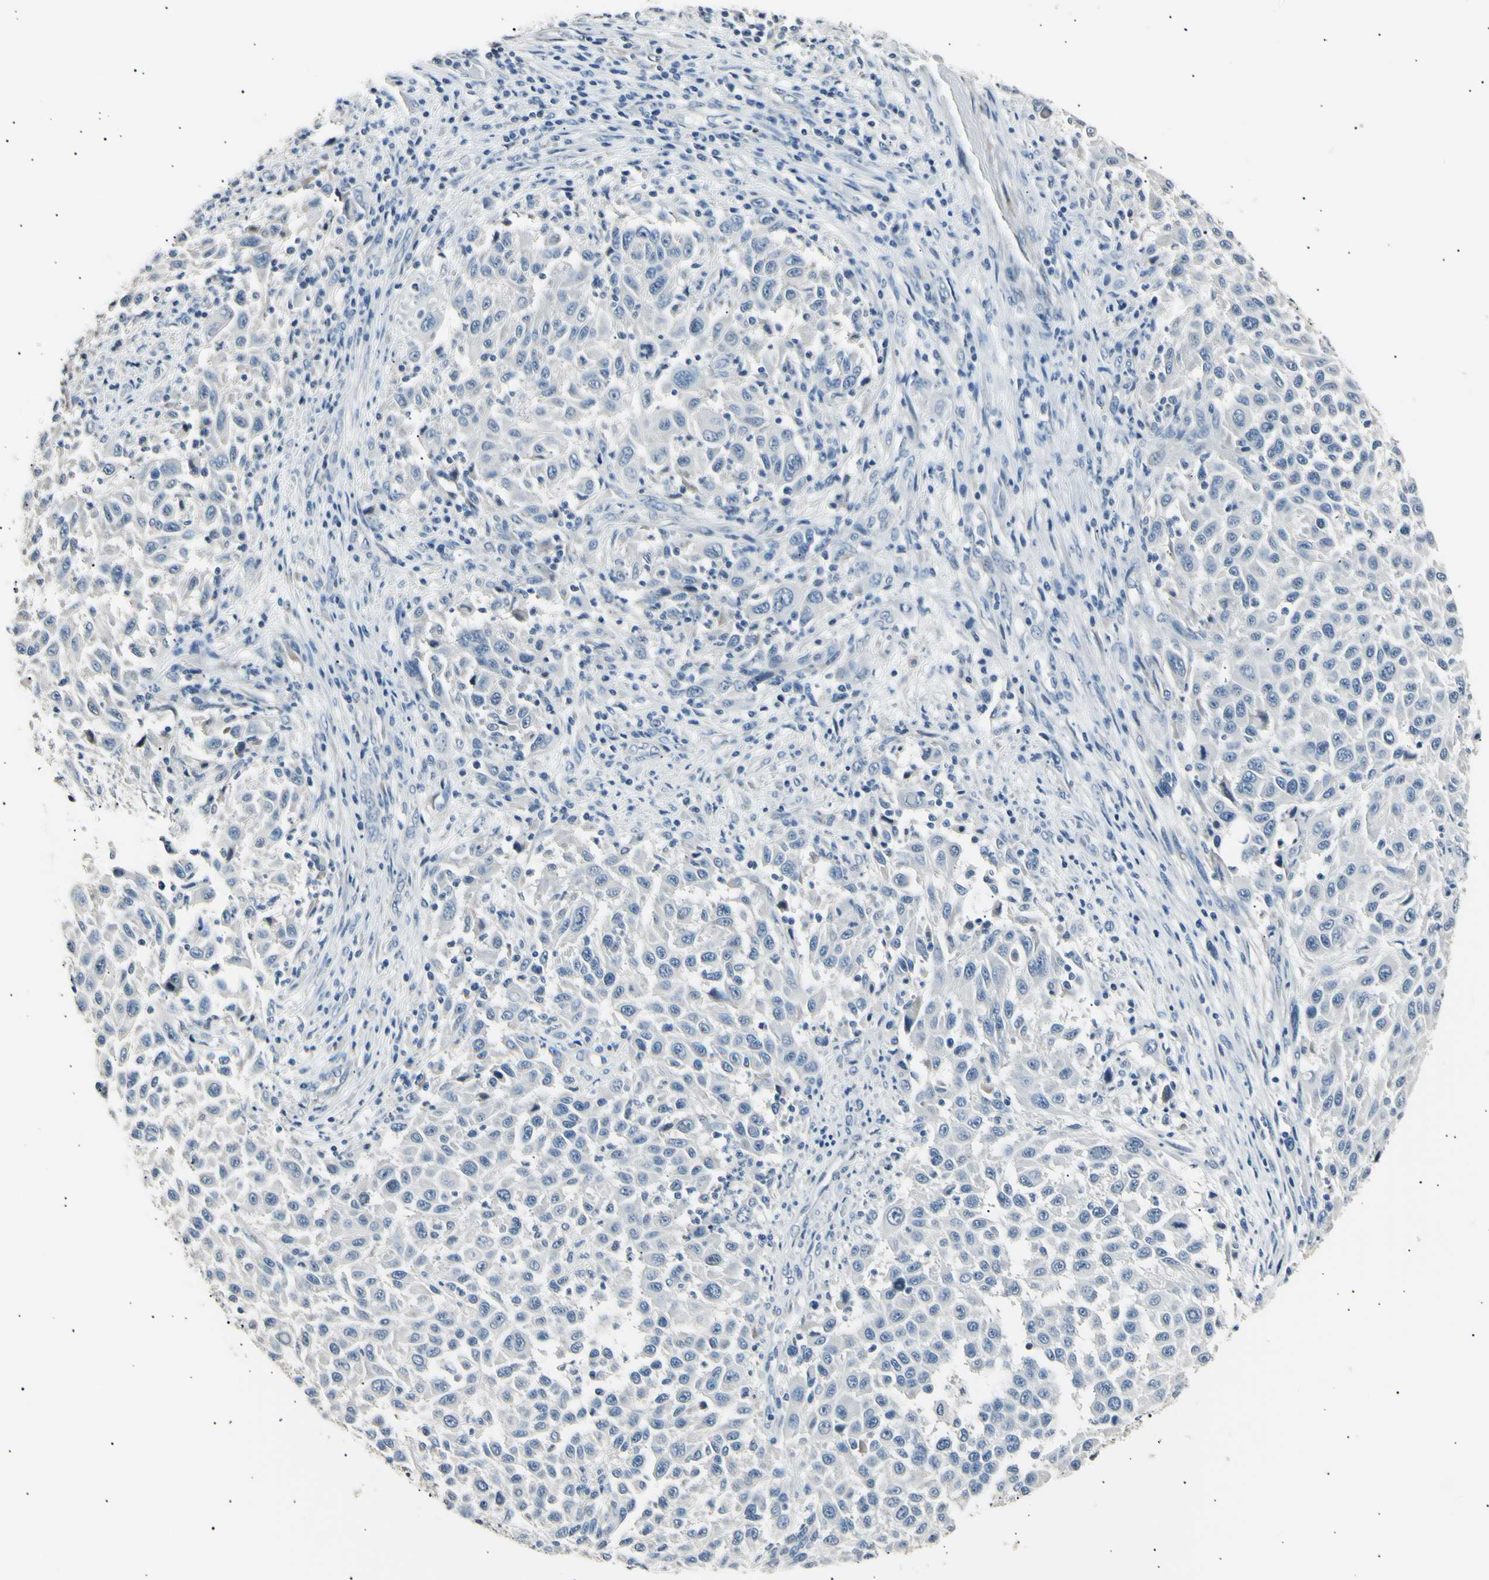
{"staining": {"intensity": "negative", "quantity": "none", "location": "none"}, "tissue": "melanoma", "cell_type": "Tumor cells", "image_type": "cancer", "snomed": [{"axis": "morphology", "description": "Malignant melanoma, Metastatic site"}, {"axis": "topography", "description": "Lymph node"}], "caption": "The histopathology image displays no staining of tumor cells in malignant melanoma (metastatic site).", "gene": "LDLR", "patient": {"sex": "male", "age": 61}}